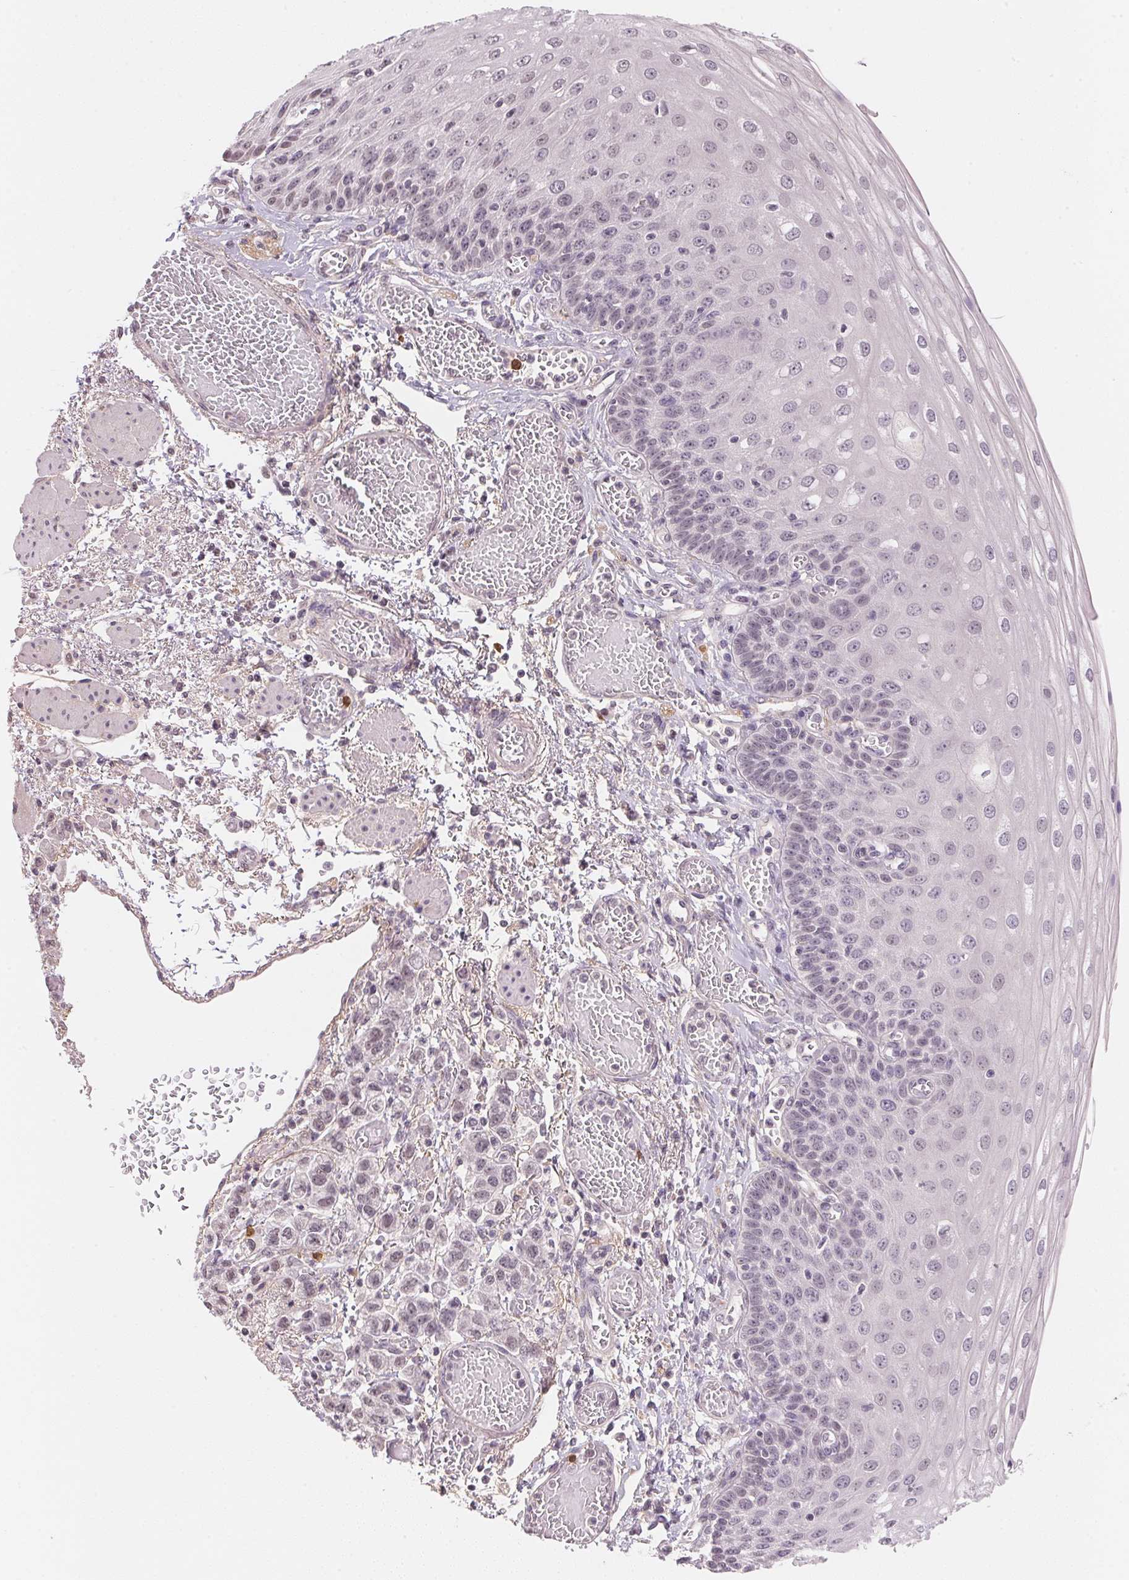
{"staining": {"intensity": "negative", "quantity": "none", "location": "none"}, "tissue": "esophagus", "cell_type": "Squamous epithelial cells", "image_type": "normal", "snomed": [{"axis": "morphology", "description": "Normal tissue, NOS"}, {"axis": "morphology", "description": "Adenocarcinoma, NOS"}, {"axis": "topography", "description": "Esophagus"}], "caption": "Immunohistochemical staining of unremarkable human esophagus reveals no significant staining in squamous epithelial cells. Nuclei are stained in blue.", "gene": "FNDC4", "patient": {"sex": "male", "age": 81}}